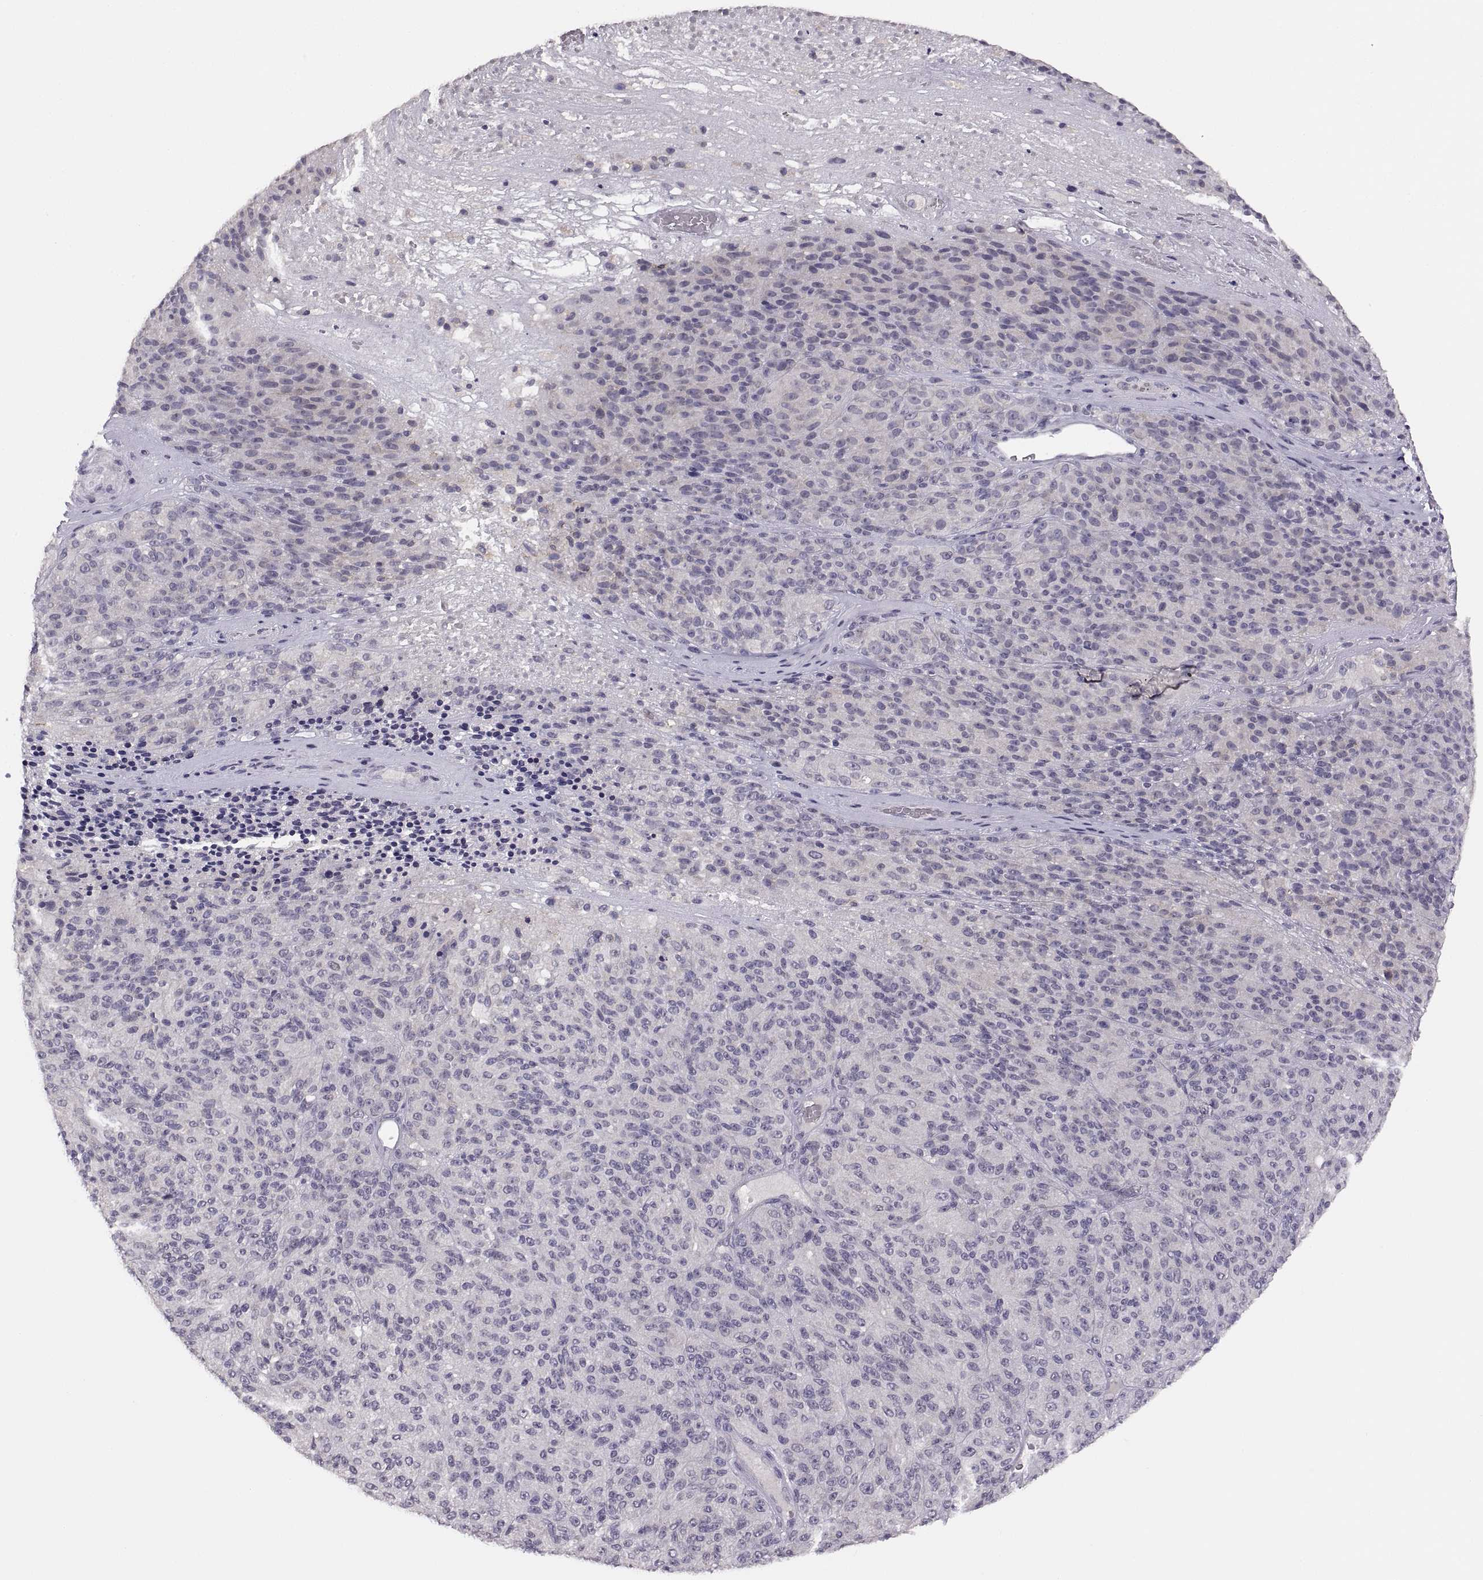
{"staining": {"intensity": "negative", "quantity": "none", "location": "none"}, "tissue": "melanoma", "cell_type": "Tumor cells", "image_type": "cancer", "snomed": [{"axis": "morphology", "description": "Malignant melanoma, Metastatic site"}, {"axis": "topography", "description": "Brain"}], "caption": "Photomicrograph shows no protein expression in tumor cells of malignant melanoma (metastatic site) tissue. (DAB immunohistochemistry visualized using brightfield microscopy, high magnification).", "gene": "CDH2", "patient": {"sex": "female", "age": 56}}